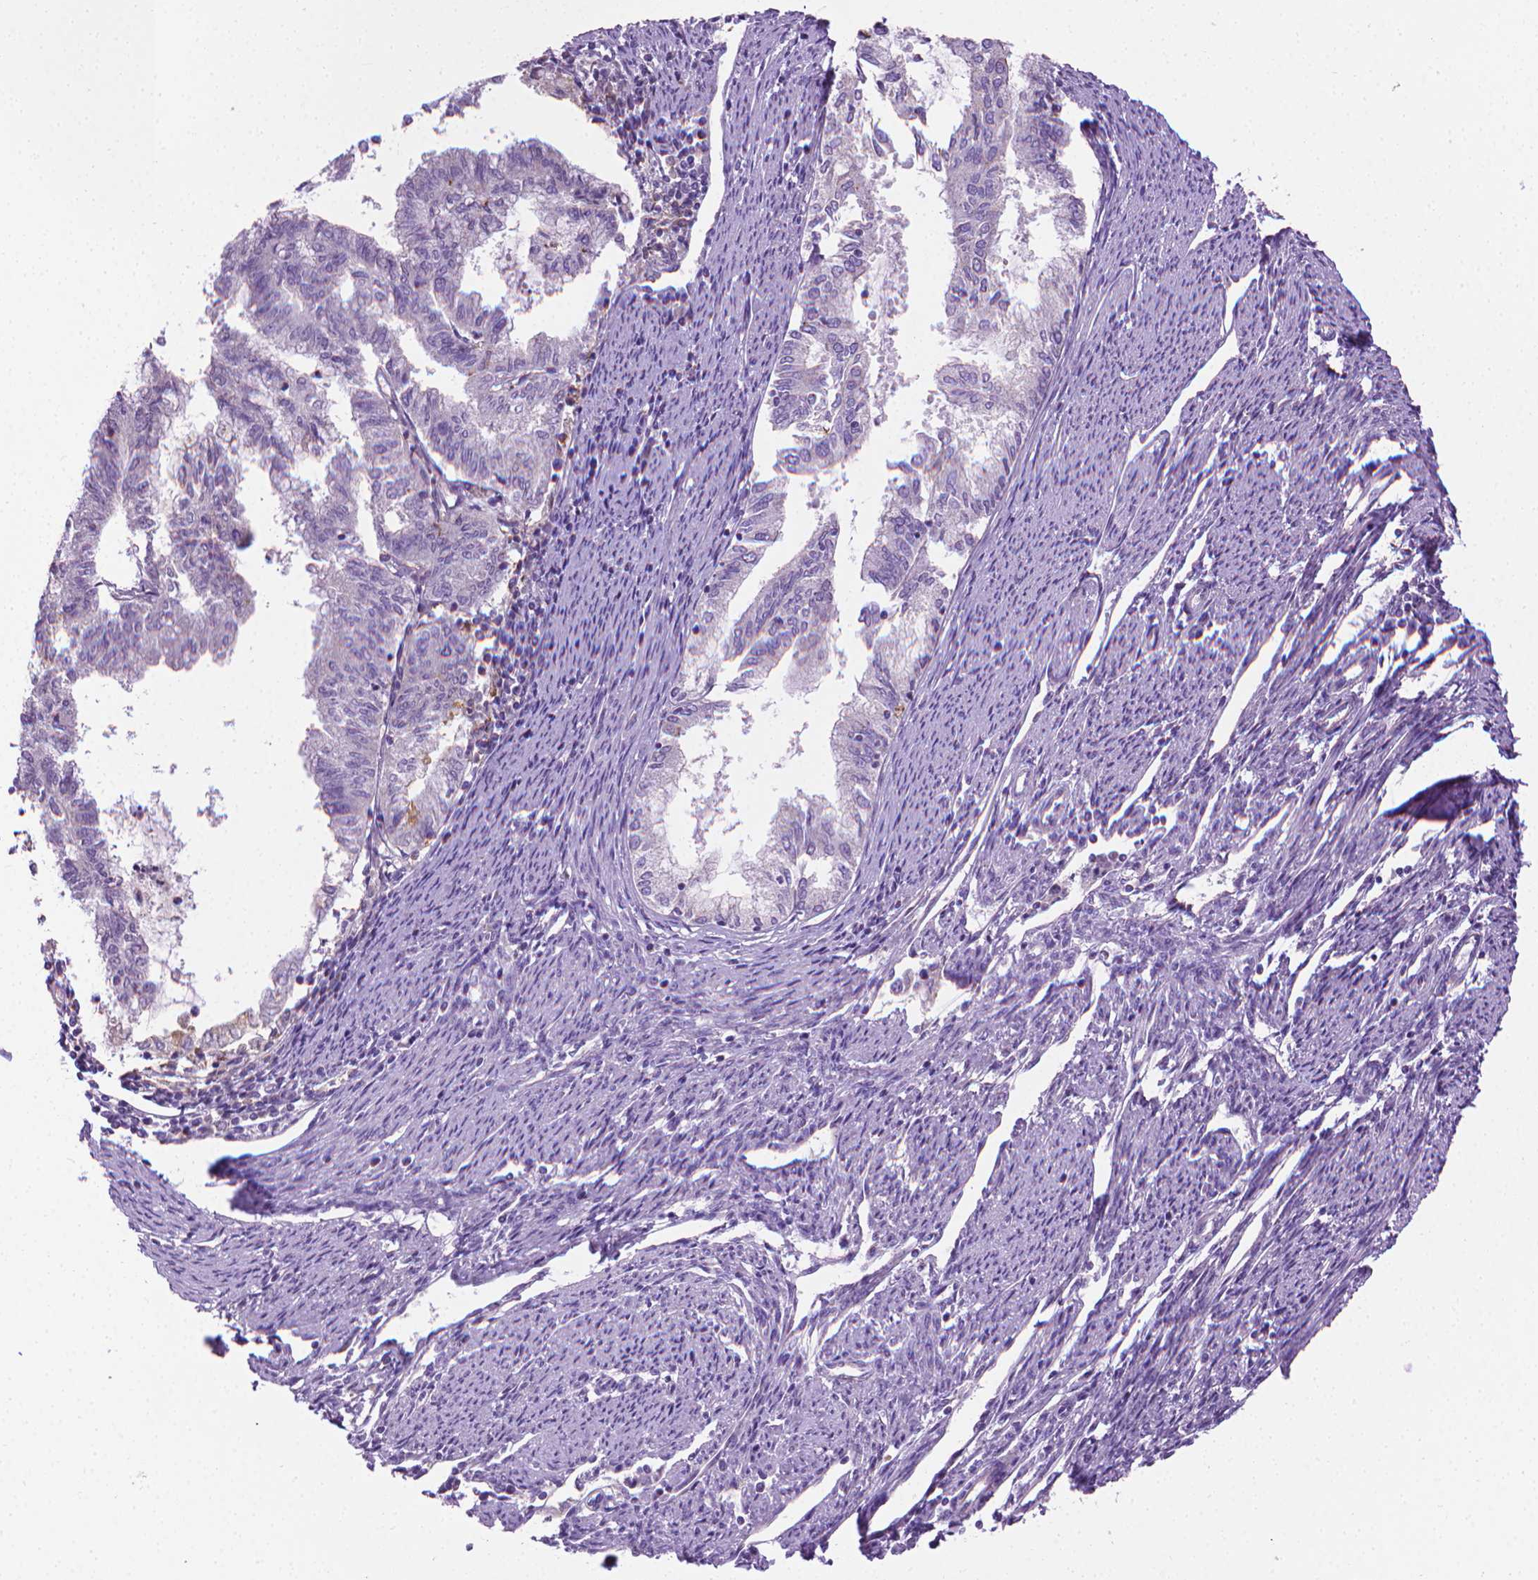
{"staining": {"intensity": "negative", "quantity": "none", "location": "none"}, "tissue": "endometrial cancer", "cell_type": "Tumor cells", "image_type": "cancer", "snomed": [{"axis": "morphology", "description": "Adenocarcinoma, NOS"}, {"axis": "topography", "description": "Endometrium"}], "caption": "An immunohistochemistry (IHC) photomicrograph of adenocarcinoma (endometrial) is shown. There is no staining in tumor cells of adenocarcinoma (endometrial).", "gene": "SLC51B", "patient": {"sex": "female", "age": 79}}